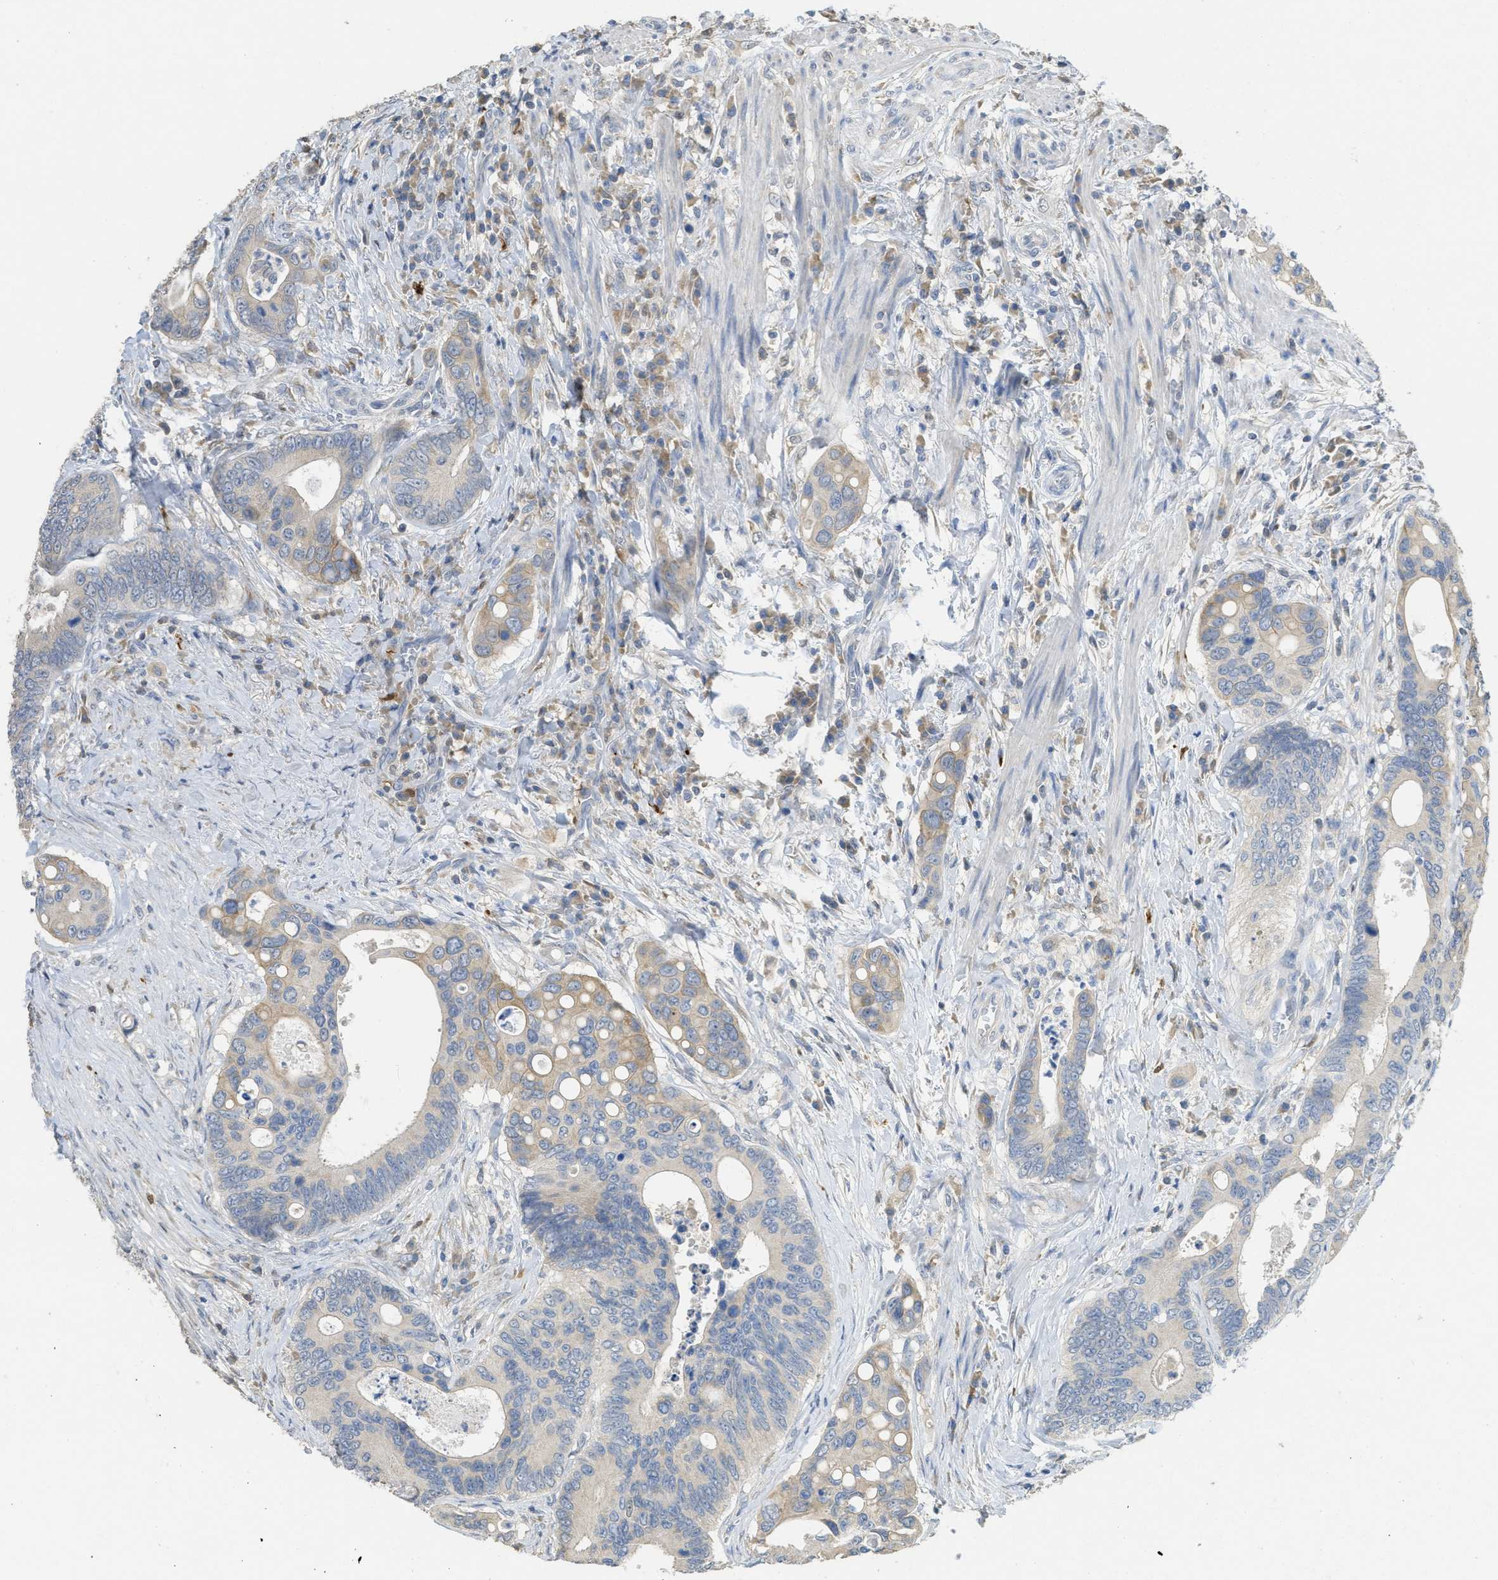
{"staining": {"intensity": "weak", "quantity": ">75%", "location": "cytoplasmic/membranous"}, "tissue": "colorectal cancer", "cell_type": "Tumor cells", "image_type": "cancer", "snomed": [{"axis": "morphology", "description": "Inflammation, NOS"}, {"axis": "morphology", "description": "Adenocarcinoma, NOS"}, {"axis": "topography", "description": "Colon"}], "caption": "A brown stain labels weak cytoplasmic/membranous expression of a protein in human colorectal cancer (adenocarcinoma) tumor cells.", "gene": "SFXN2", "patient": {"sex": "male", "age": 72}}